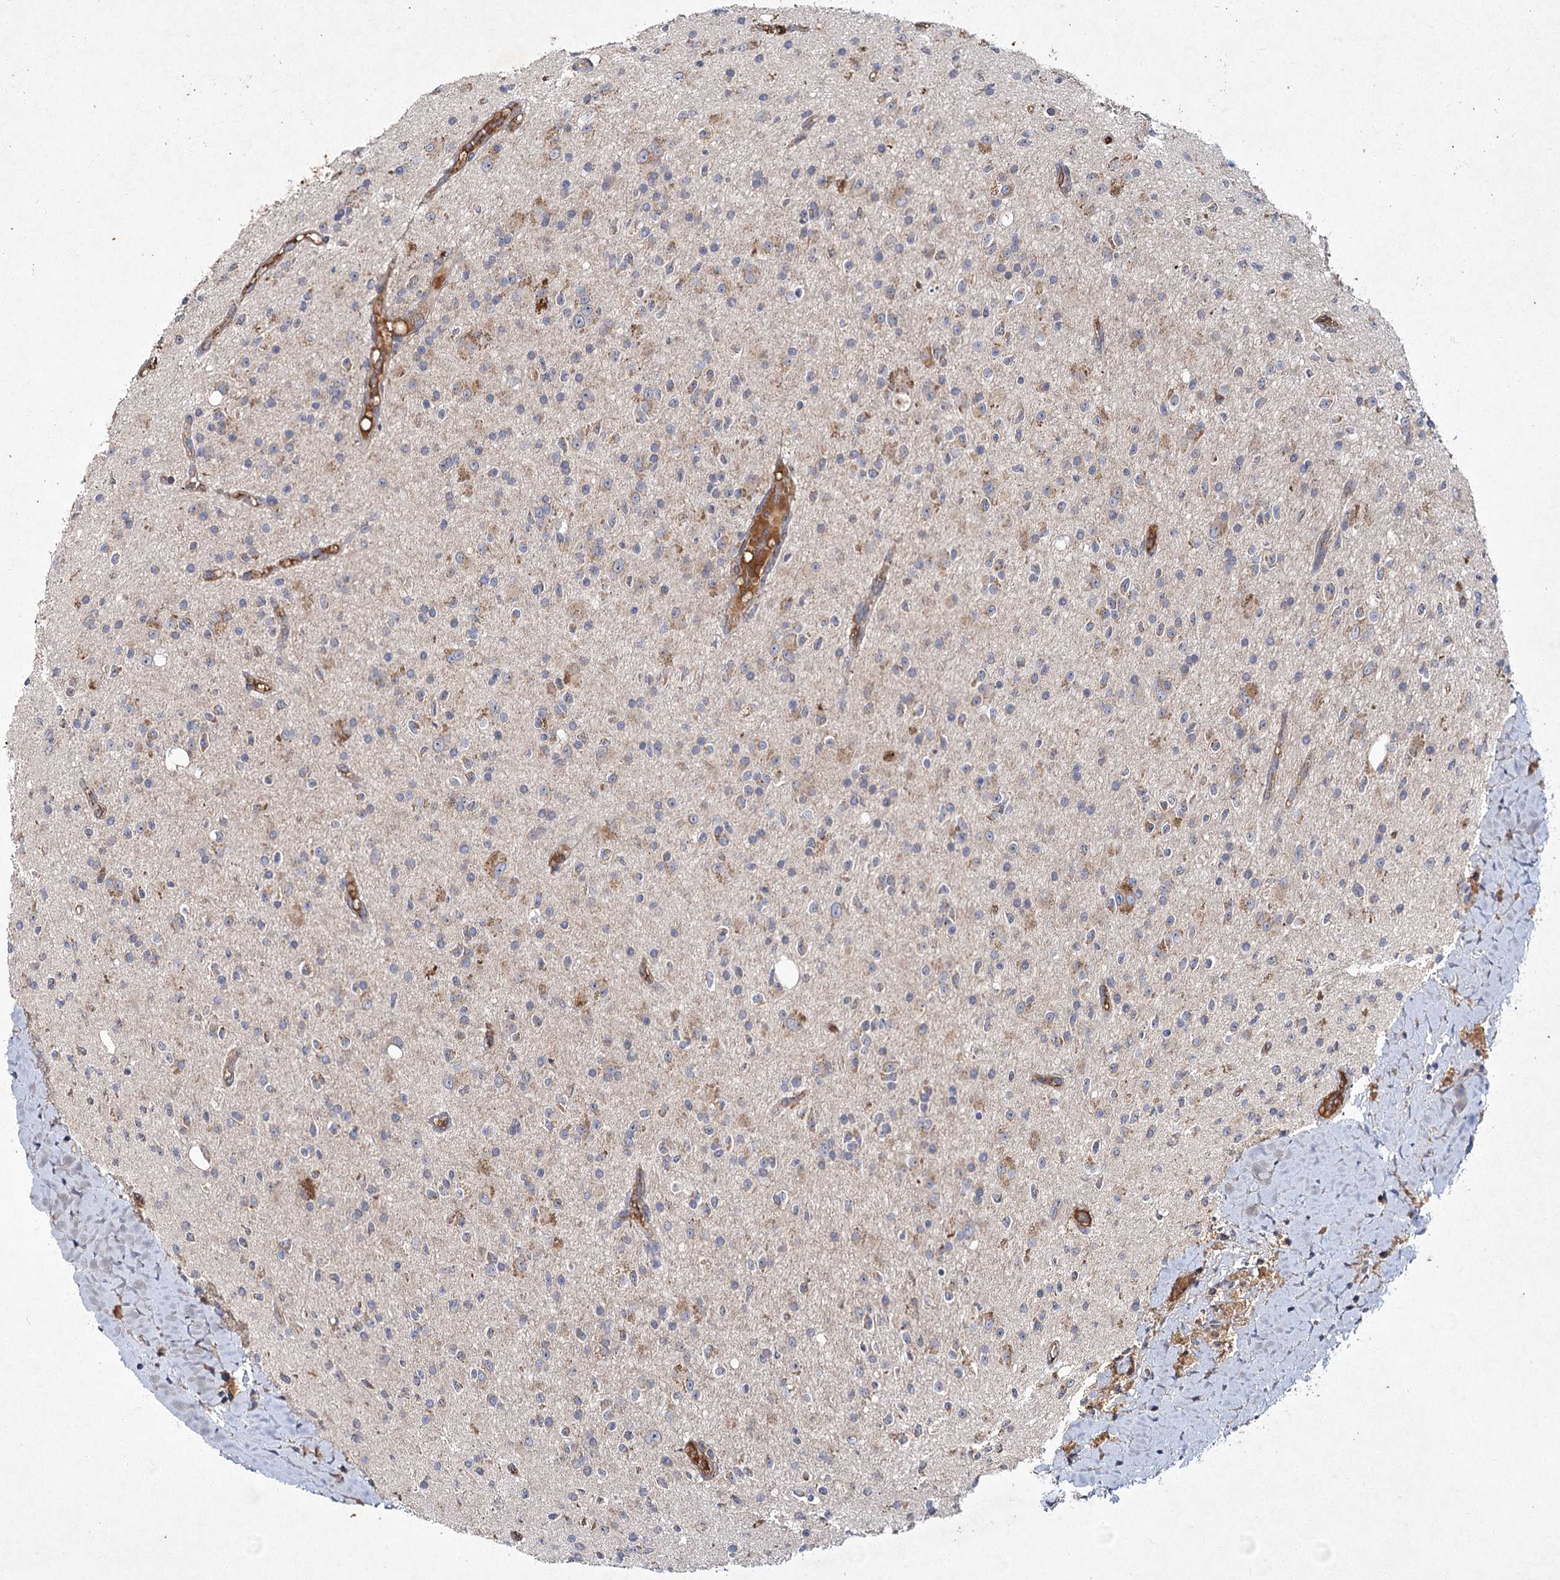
{"staining": {"intensity": "weak", "quantity": "<25%", "location": "cytoplasmic/membranous"}, "tissue": "glioma", "cell_type": "Tumor cells", "image_type": "cancer", "snomed": [{"axis": "morphology", "description": "Glioma, malignant, High grade"}, {"axis": "topography", "description": "Brain"}], "caption": "High power microscopy histopathology image of an immunohistochemistry (IHC) micrograph of malignant glioma (high-grade), revealing no significant positivity in tumor cells.", "gene": "MFN1", "patient": {"sex": "male", "age": 34}}